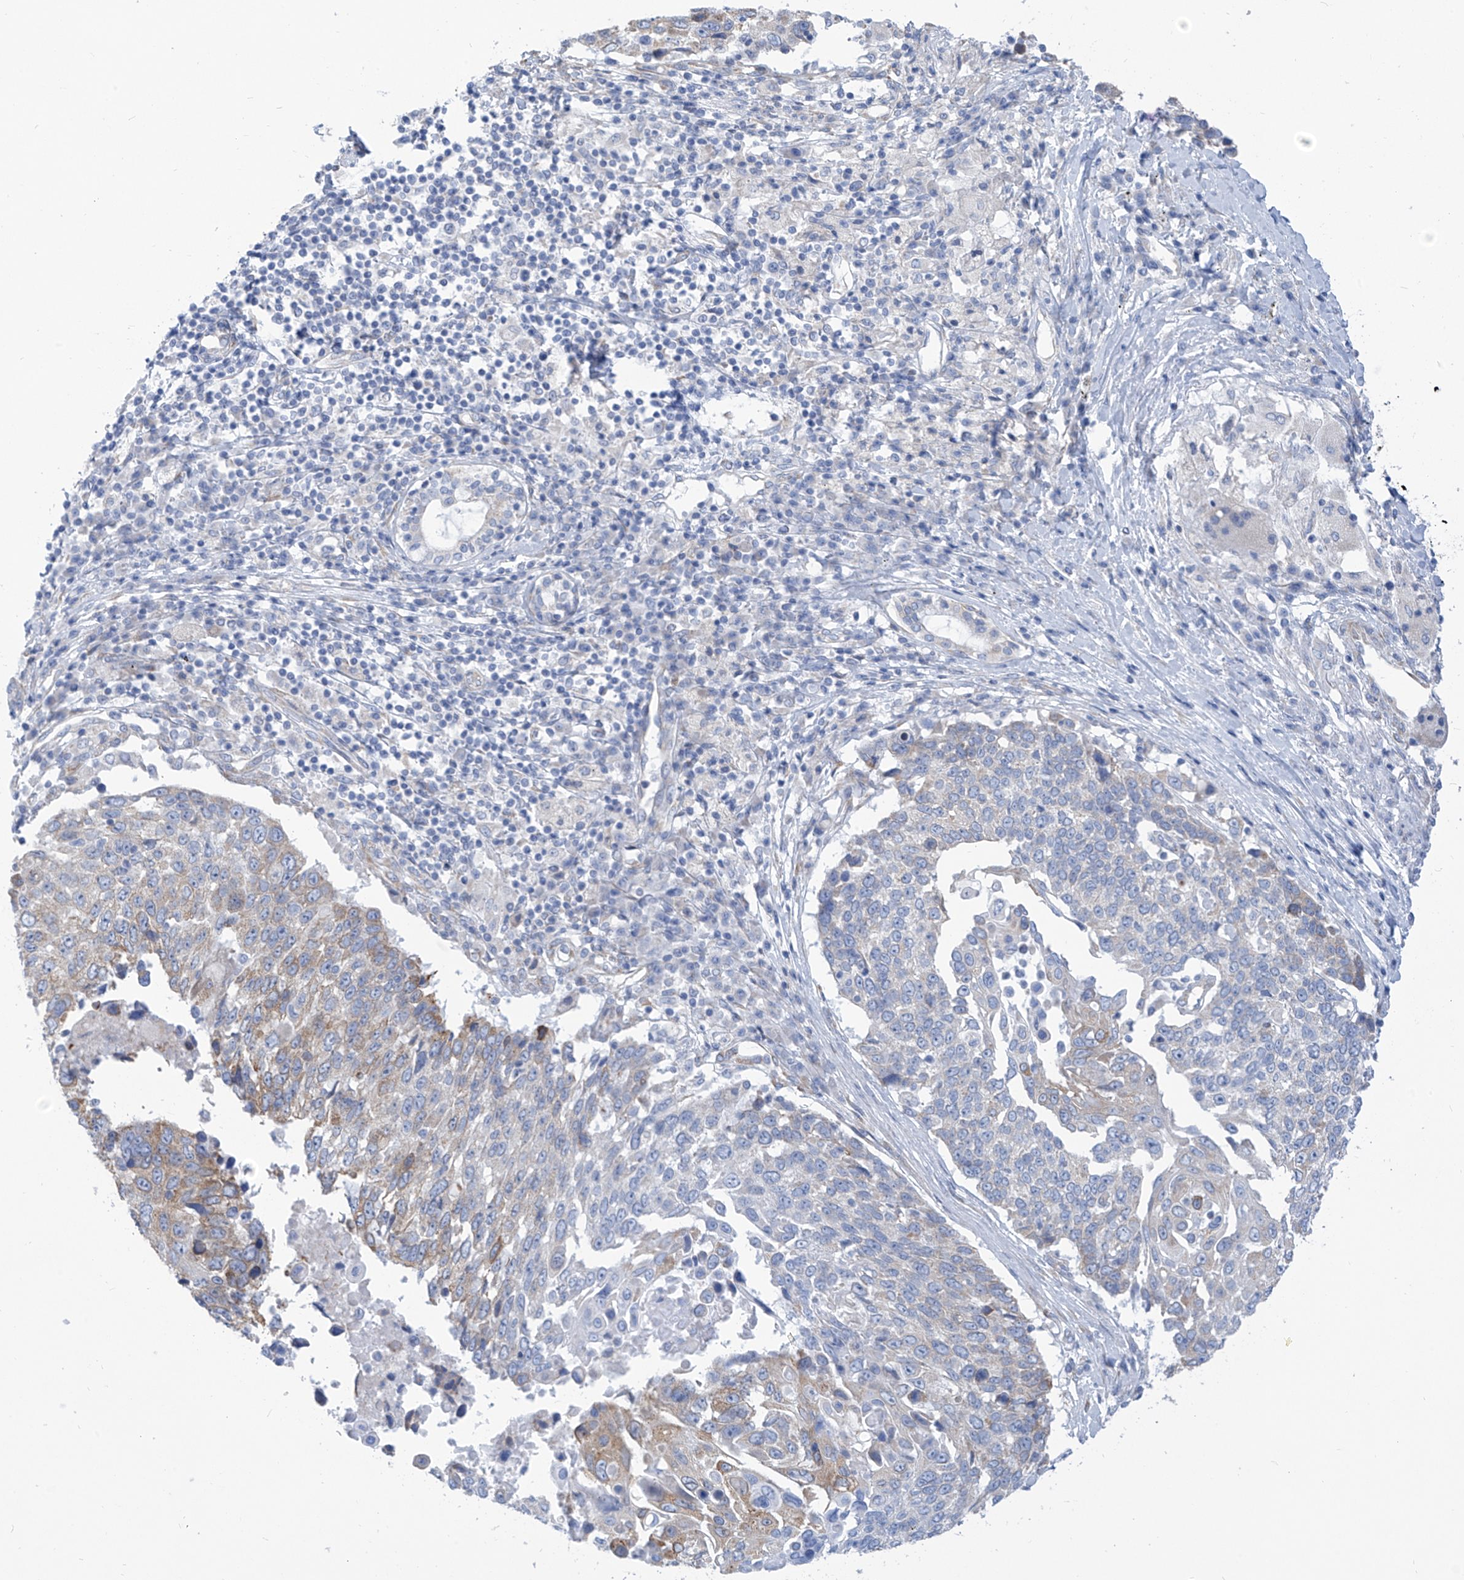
{"staining": {"intensity": "moderate", "quantity": "<25%", "location": "cytoplasmic/membranous"}, "tissue": "lung cancer", "cell_type": "Tumor cells", "image_type": "cancer", "snomed": [{"axis": "morphology", "description": "Squamous cell carcinoma, NOS"}, {"axis": "topography", "description": "Lung"}], "caption": "An immunohistochemistry histopathology image of tumor tissue is shown. Protein staining in brown labels moderate cytoplasmic/membranous positivity in lung cancer (squamous cell carcinoma) within tumor cells. (DAB (3,3'-diaminobenzidine) IHC, brown staining for protein, blue staining for nuclei).", "gene": "RCN2", "patient": {"sex": "male", "age": 66}}